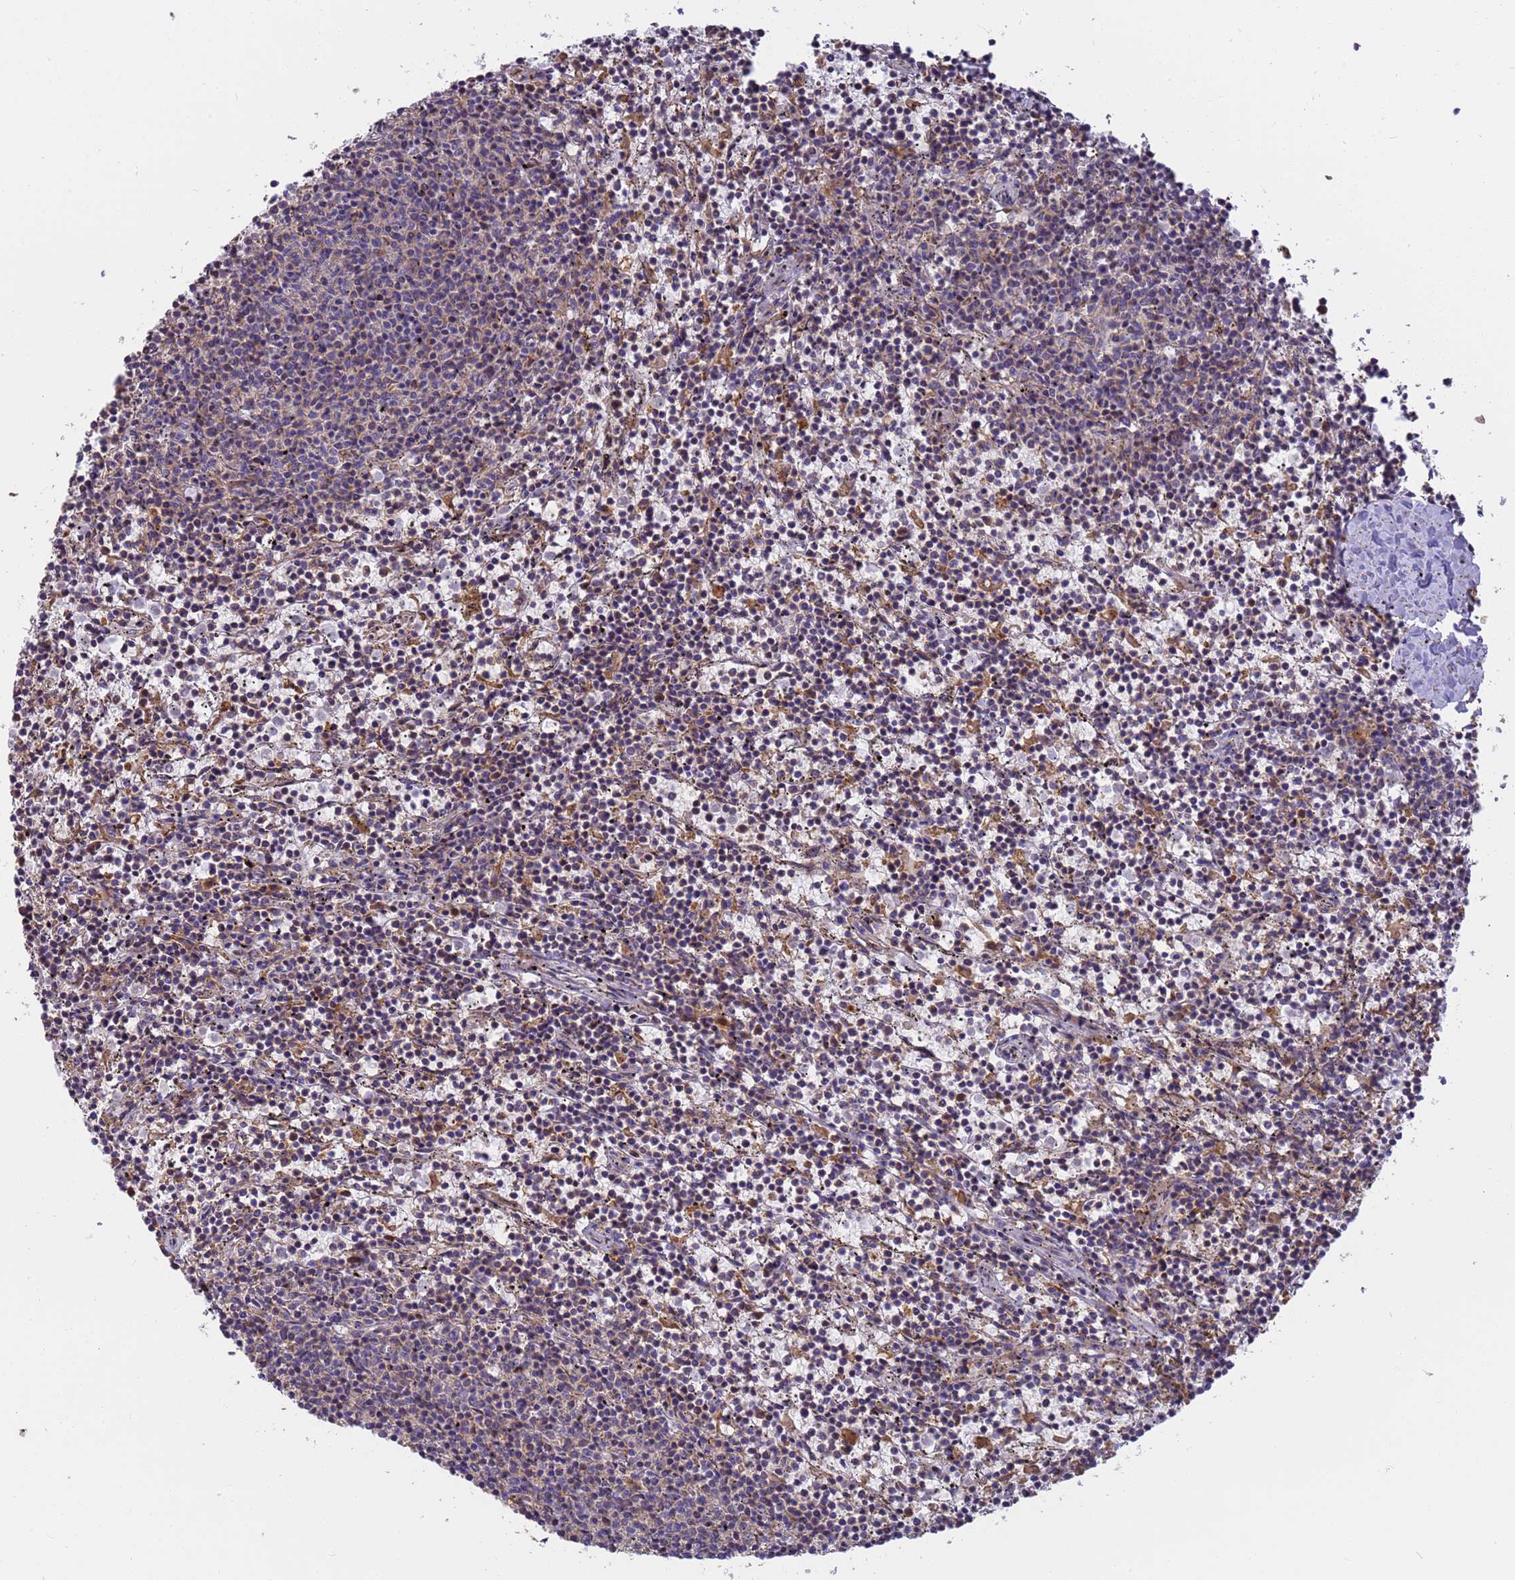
{"staining": {"intensity": "weak", "quantity": "<25%", "location": "cytoplasmic/membranous"}, "tissue": "lymphoma", "cell_type": "Tumor cells", "image_type": "cancer", "snomed": [{"axis": "morphology", "description": "Malignant lymphoma, non-Hodgkin's type, Low grade"}, {"axis": "topography", "description": "Spleen"}], "caption": "Tumor cells are negative for brown protein staining in lymphoma.", "gene": "M6PR", "patient": {"sex": "female", "age": 50}}